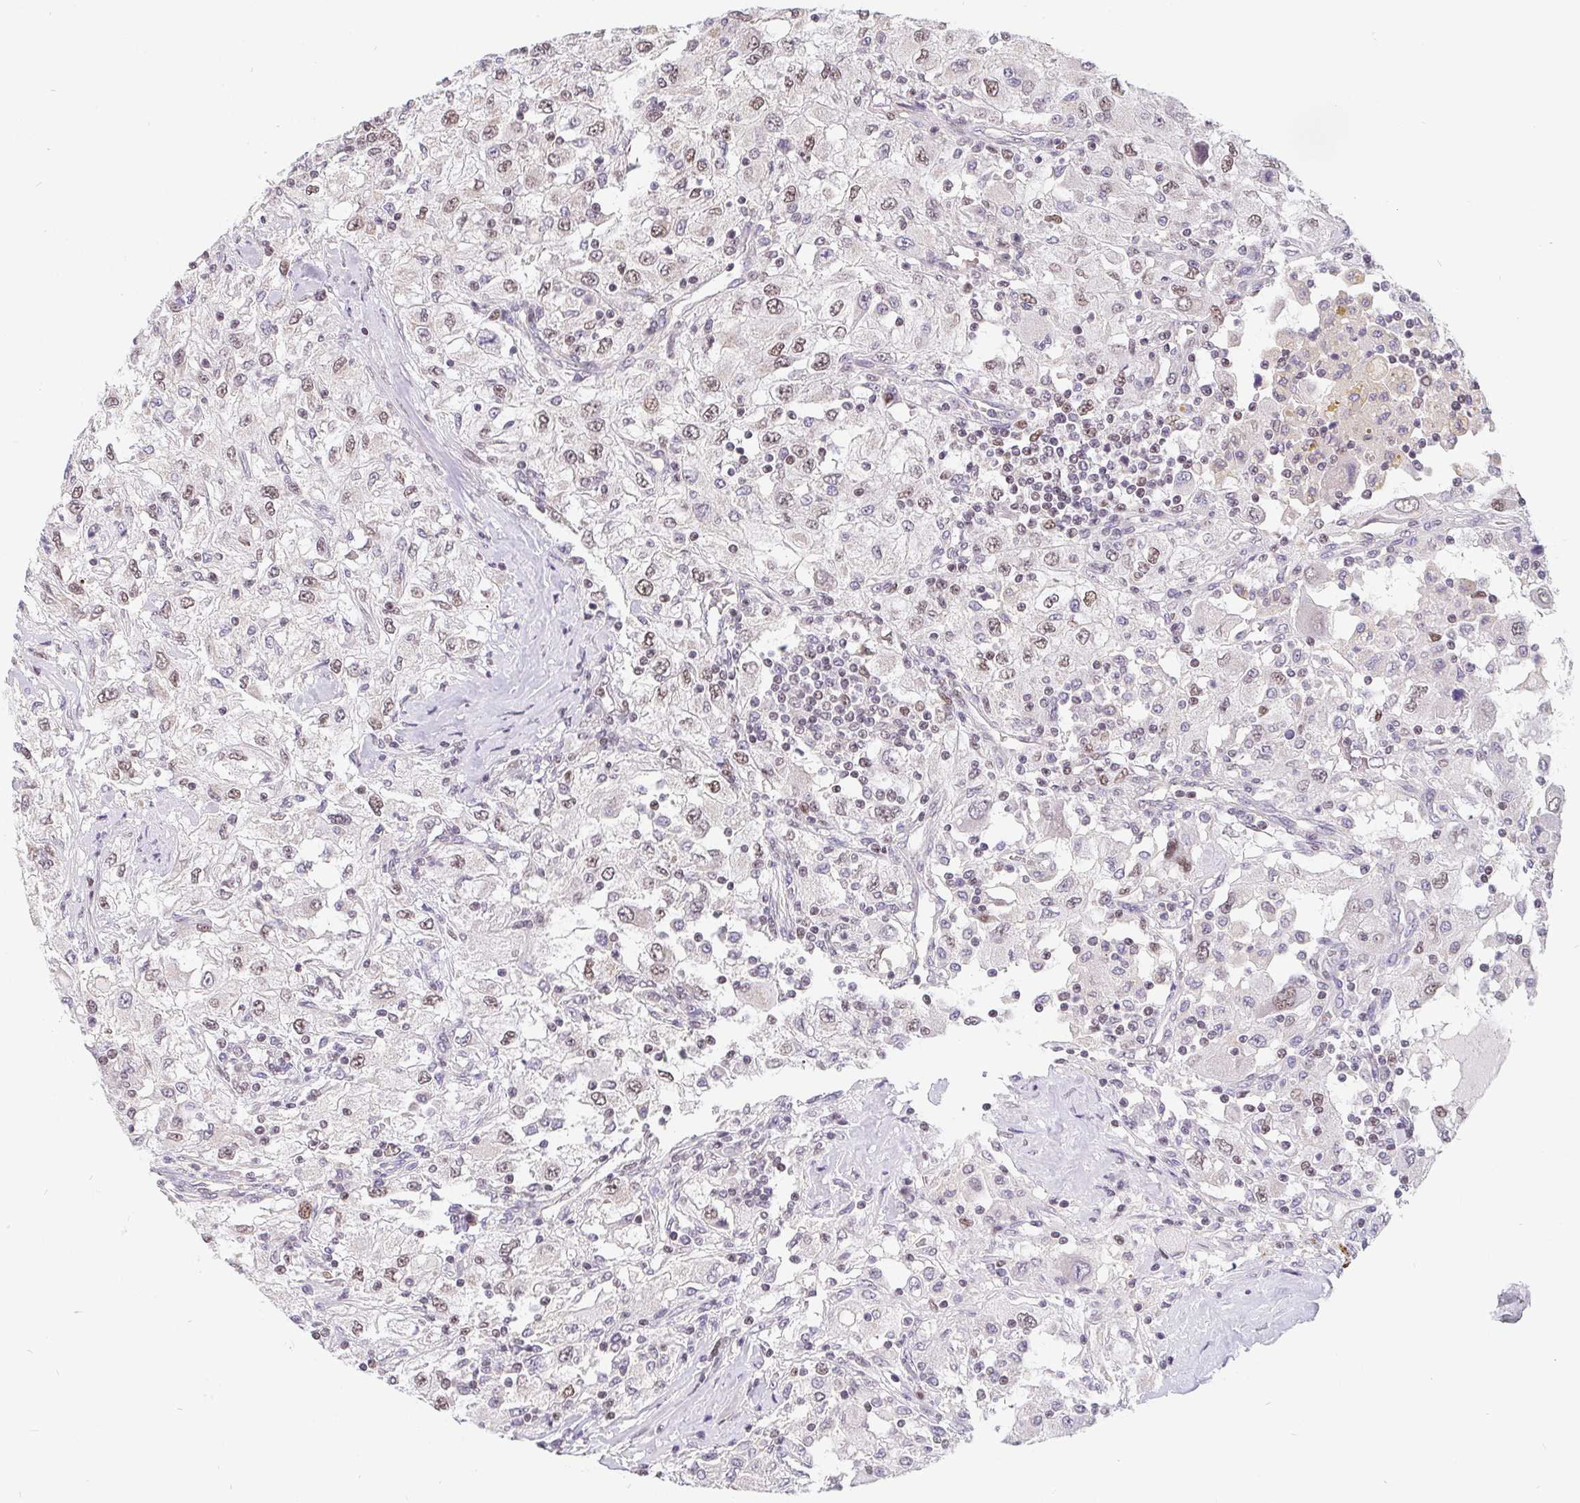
{"staining": {"intensity": "weak", "quantity": "25%-75%", "location": "nuclear"}, "tissue": "renal cancer", "cell_type": "Tumor cells", "image_type": "cancer", "snomed": [{"axis": "morphology", "description": "Adenocarcinoma, NOS"}, {"axis": "topography", "description": "Kidney"}], "caption": "This histopathology image displays immunohistochemistry staining of human renal cancer (adenocarcinoma), with low weak nuclear positivity in about 25%-75% of tumor cells.", "gene": "POU2F1", "patient": {"sex": "female", "age": 67}}